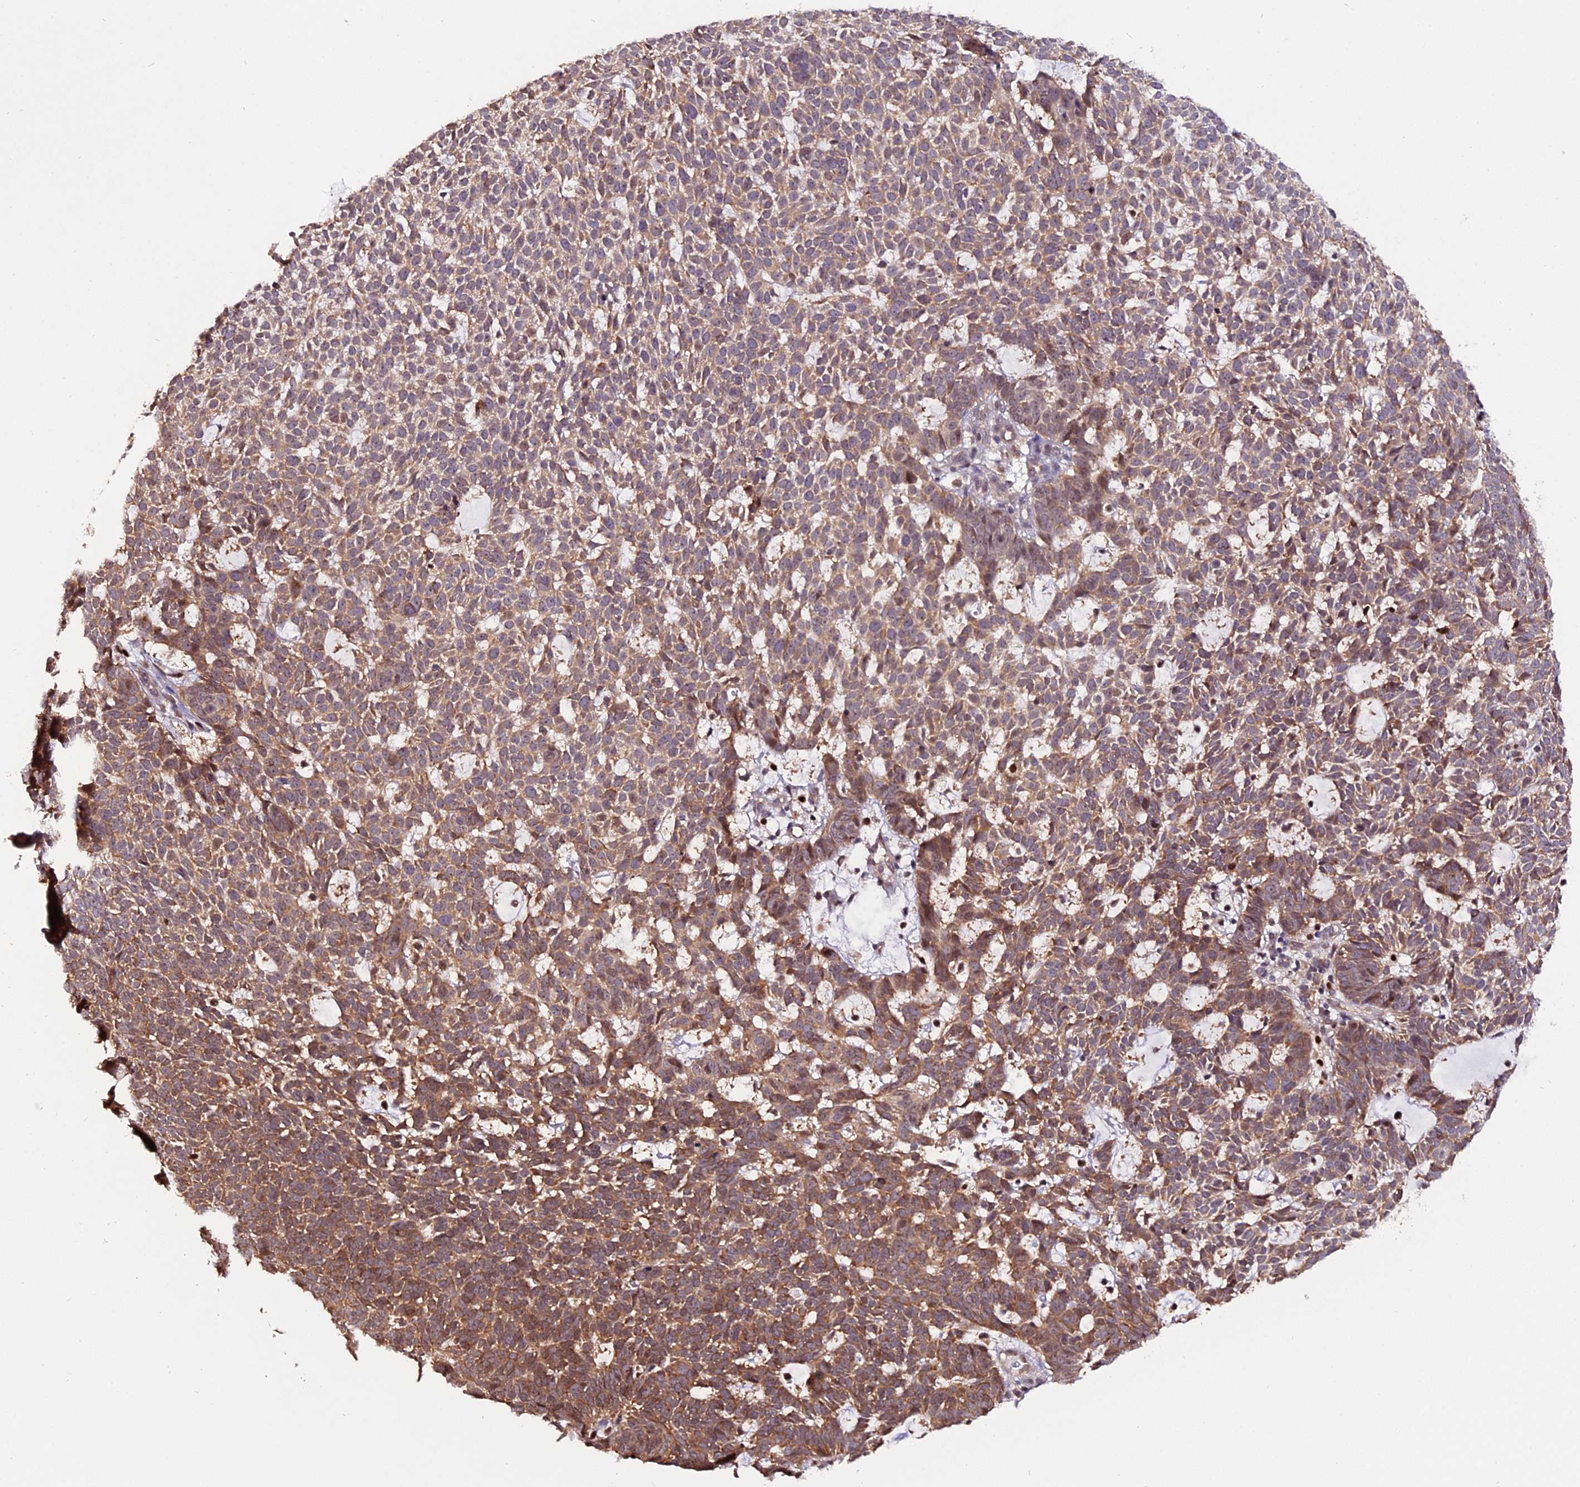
{"staining": {"intensity": "moderate", "quantity": ">75%", "location": "cytoplasmic/membranous"}, "tissue": "skin cancer", "cell_type": "Tumor cells", "image_type": "cancer", "snomed": [{"axis": "morphology", "description": "Basal cell carcinoma"}, {"axis": "topography", "description": "Skin"}], "caption": "A high-resolution micrograph shows IHC staining of skin cancer, which displays moderate cytoplasmic/membranous positivity in approximately >75% of tumor cells.", "gene": "HERPUD1", "patient": {"sex": "female", "age": 78}}